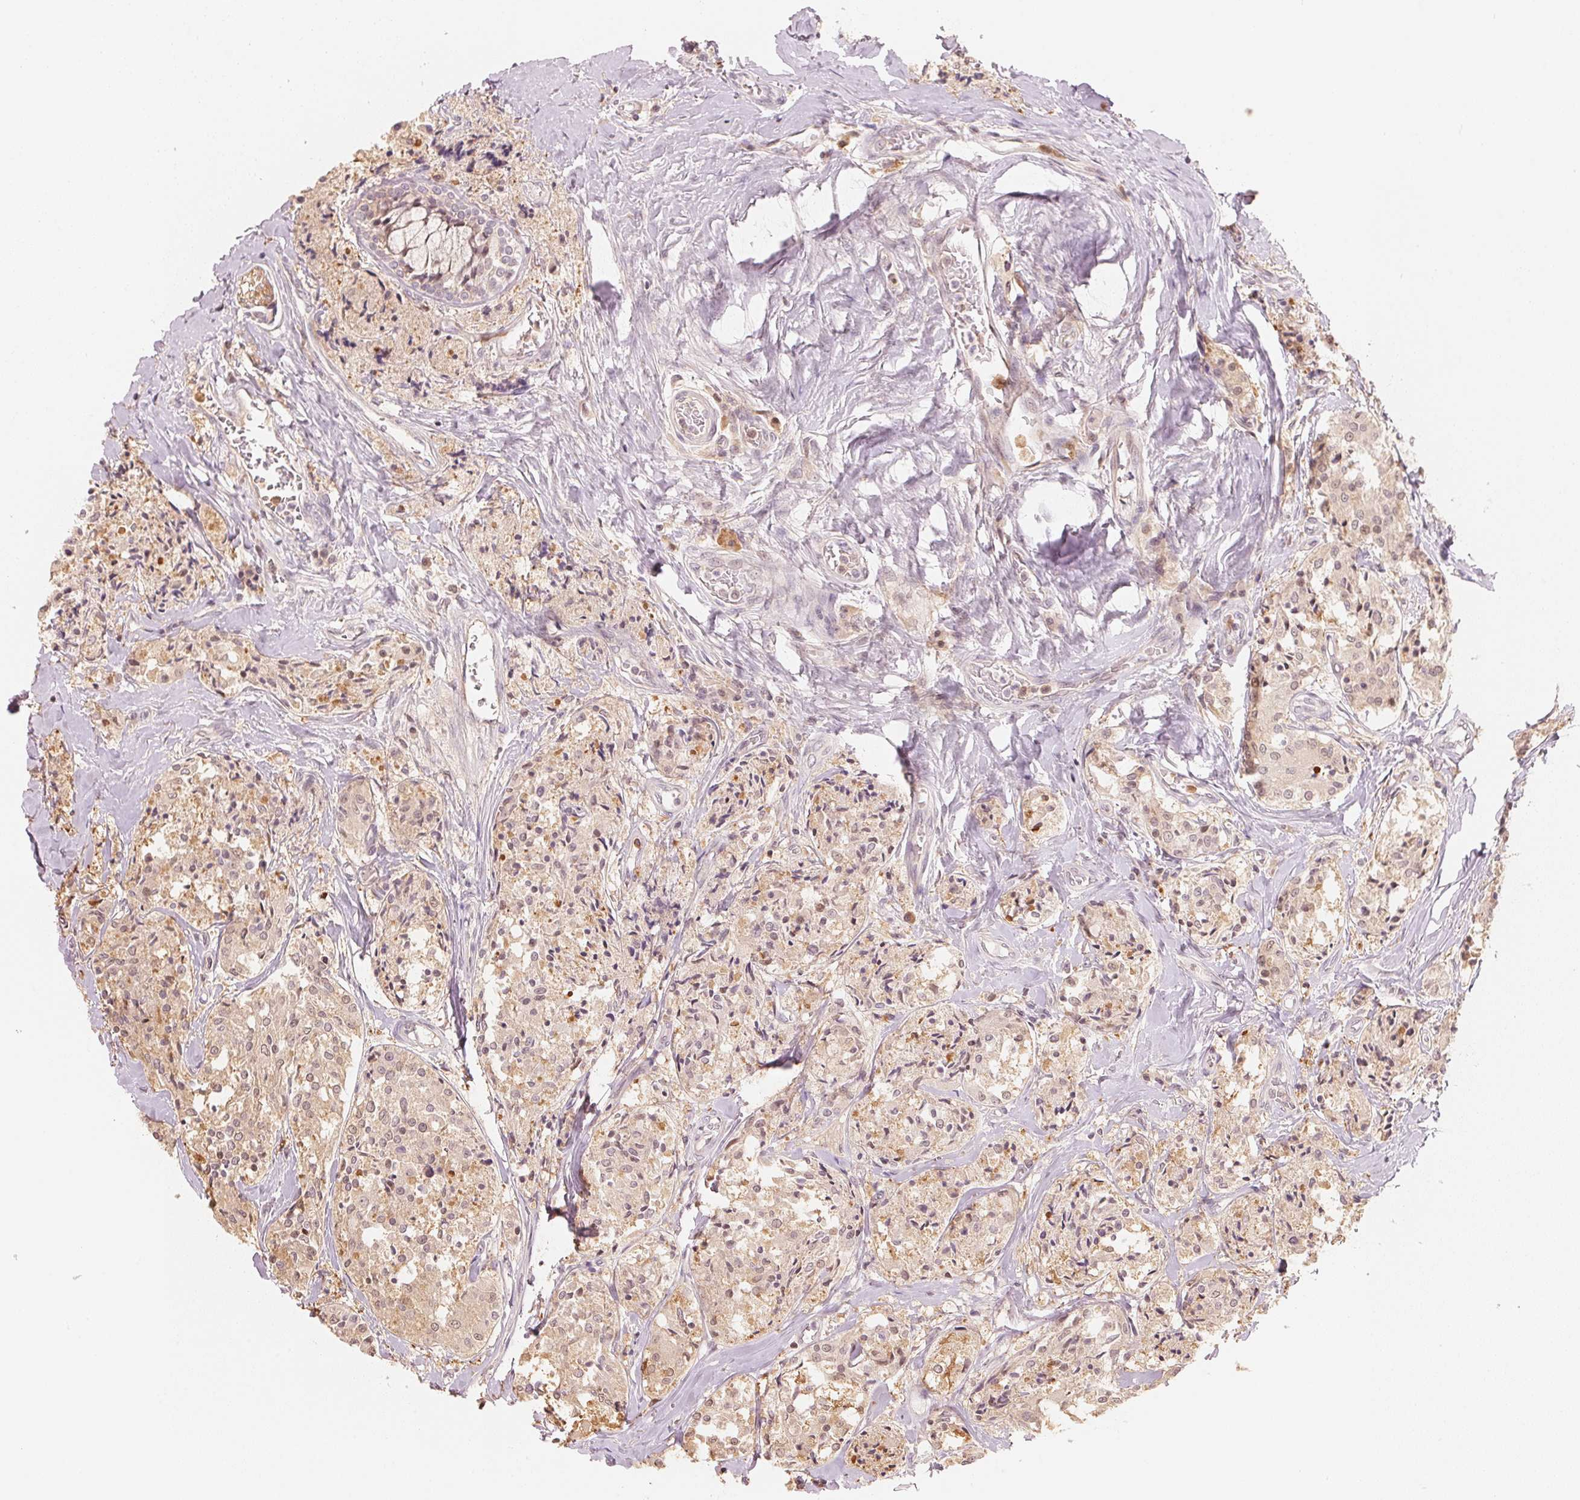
{"staining": {"intensity": "weak", "quantity": "<25%", "location": "cytoplasmic/membranous"}, "tissue": "carcinoid", "cell_type": "Tumor cells", "image_type": "cancer", "snomed": [{"axis": "morphology", "description": "Carcinoid, malignant, NOS"}, {"axis": "topography", "description": "Lung"}], "caption": "Tumor cells show no significant positivity in carcinoid (malignant).", "gene": "PRKN", "patient": {"sex": "male", "age": 71}}